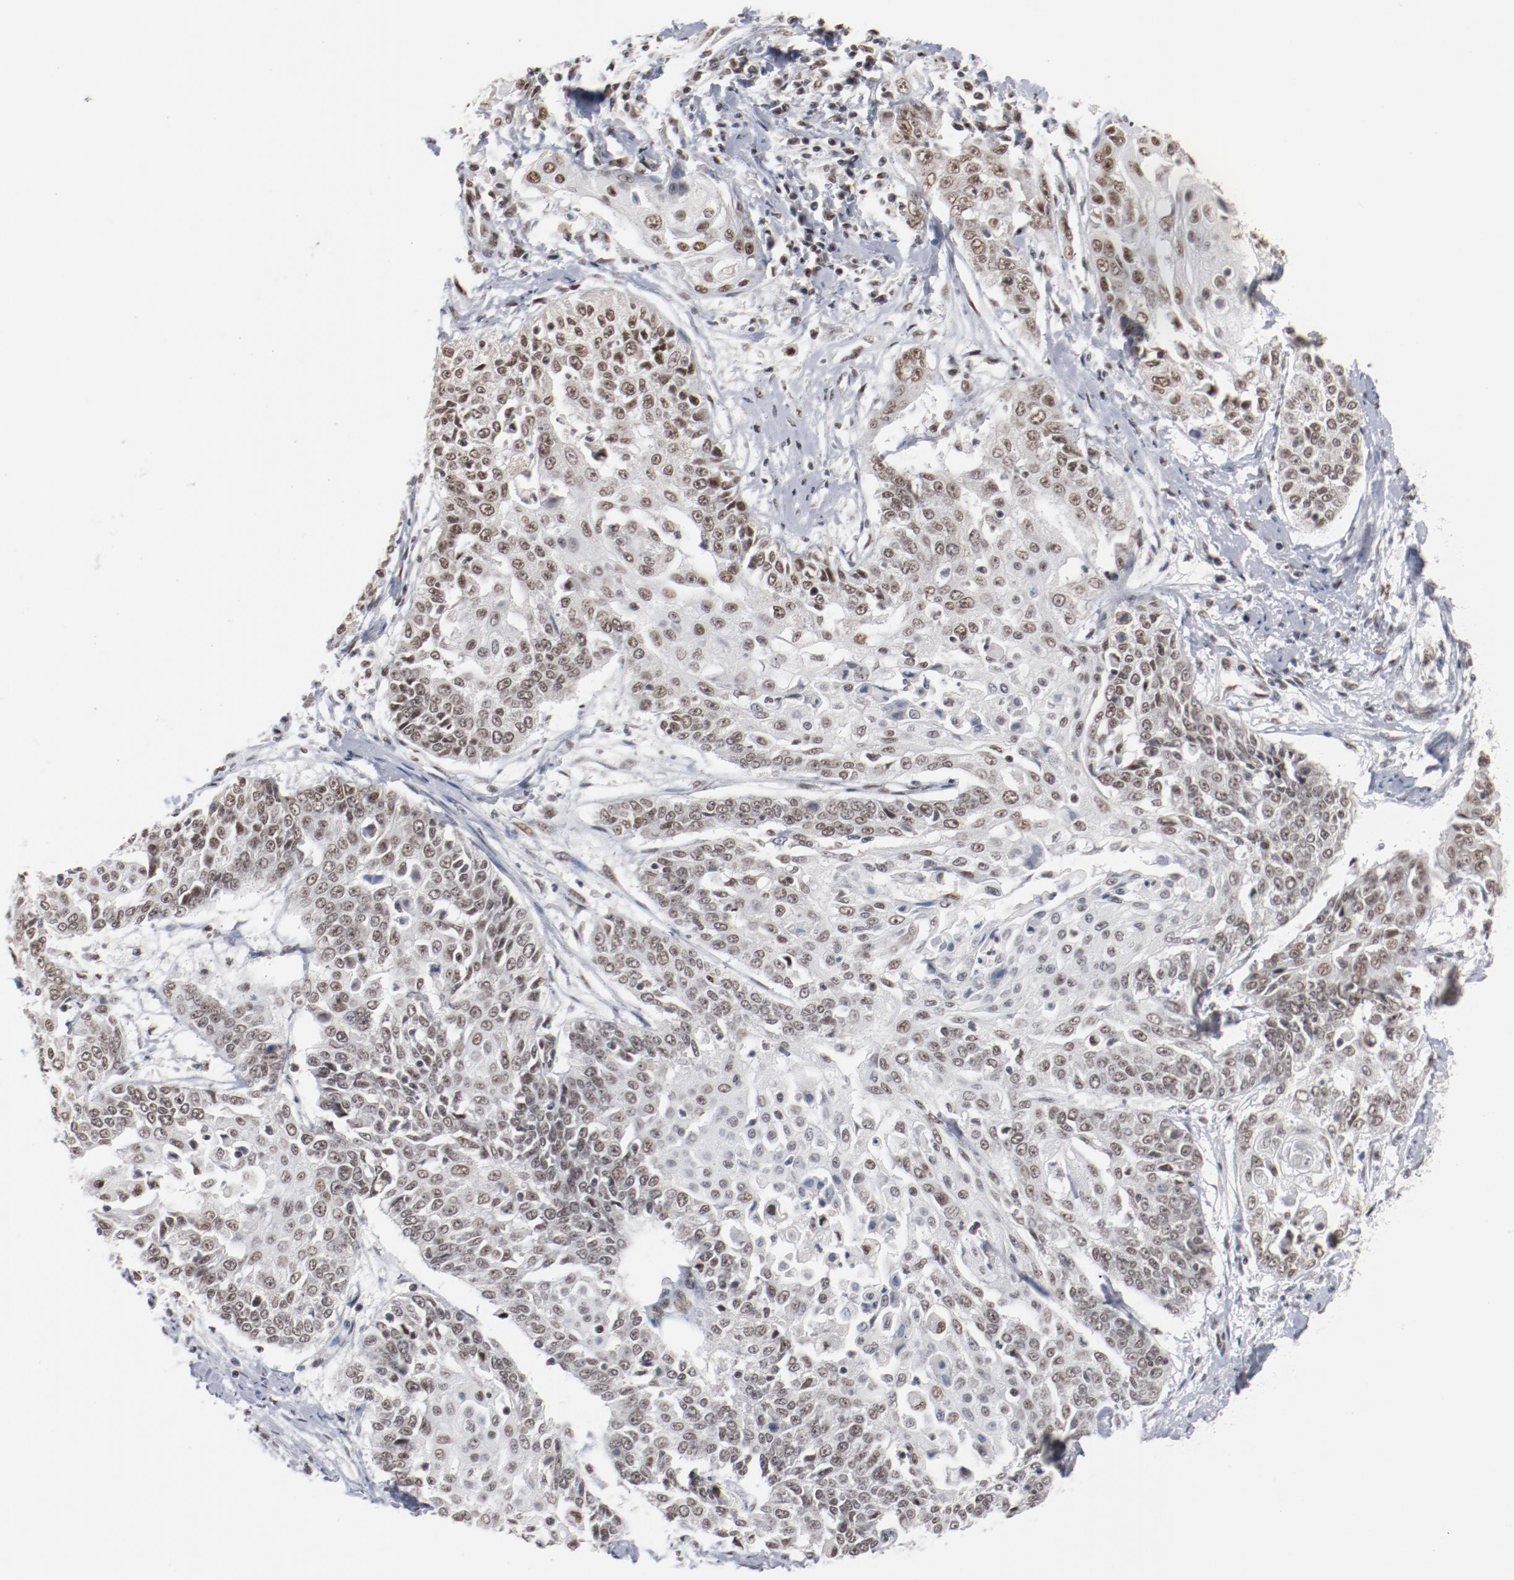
{"staining": {"intensity": "moderate", "quantity": "25%-75%", "location": "nuclear"}, "tissue": "cervical cancer", "cell_type": "Tumor cells", "image_type": "cancer", "snomed": [{"axis": "morphology", "description": "Squamous cell carcinoma, NOS"}, {"axis": "topography", "description": "Cervix"}], "caption": "Cervical cancer was stained to show a protein in brown. There is medium levels of moderate nuclear positivity in about 25%-75% of tumor cells.", "gene": "BUB3", "patient": {"sex": "female", "age": 64}}